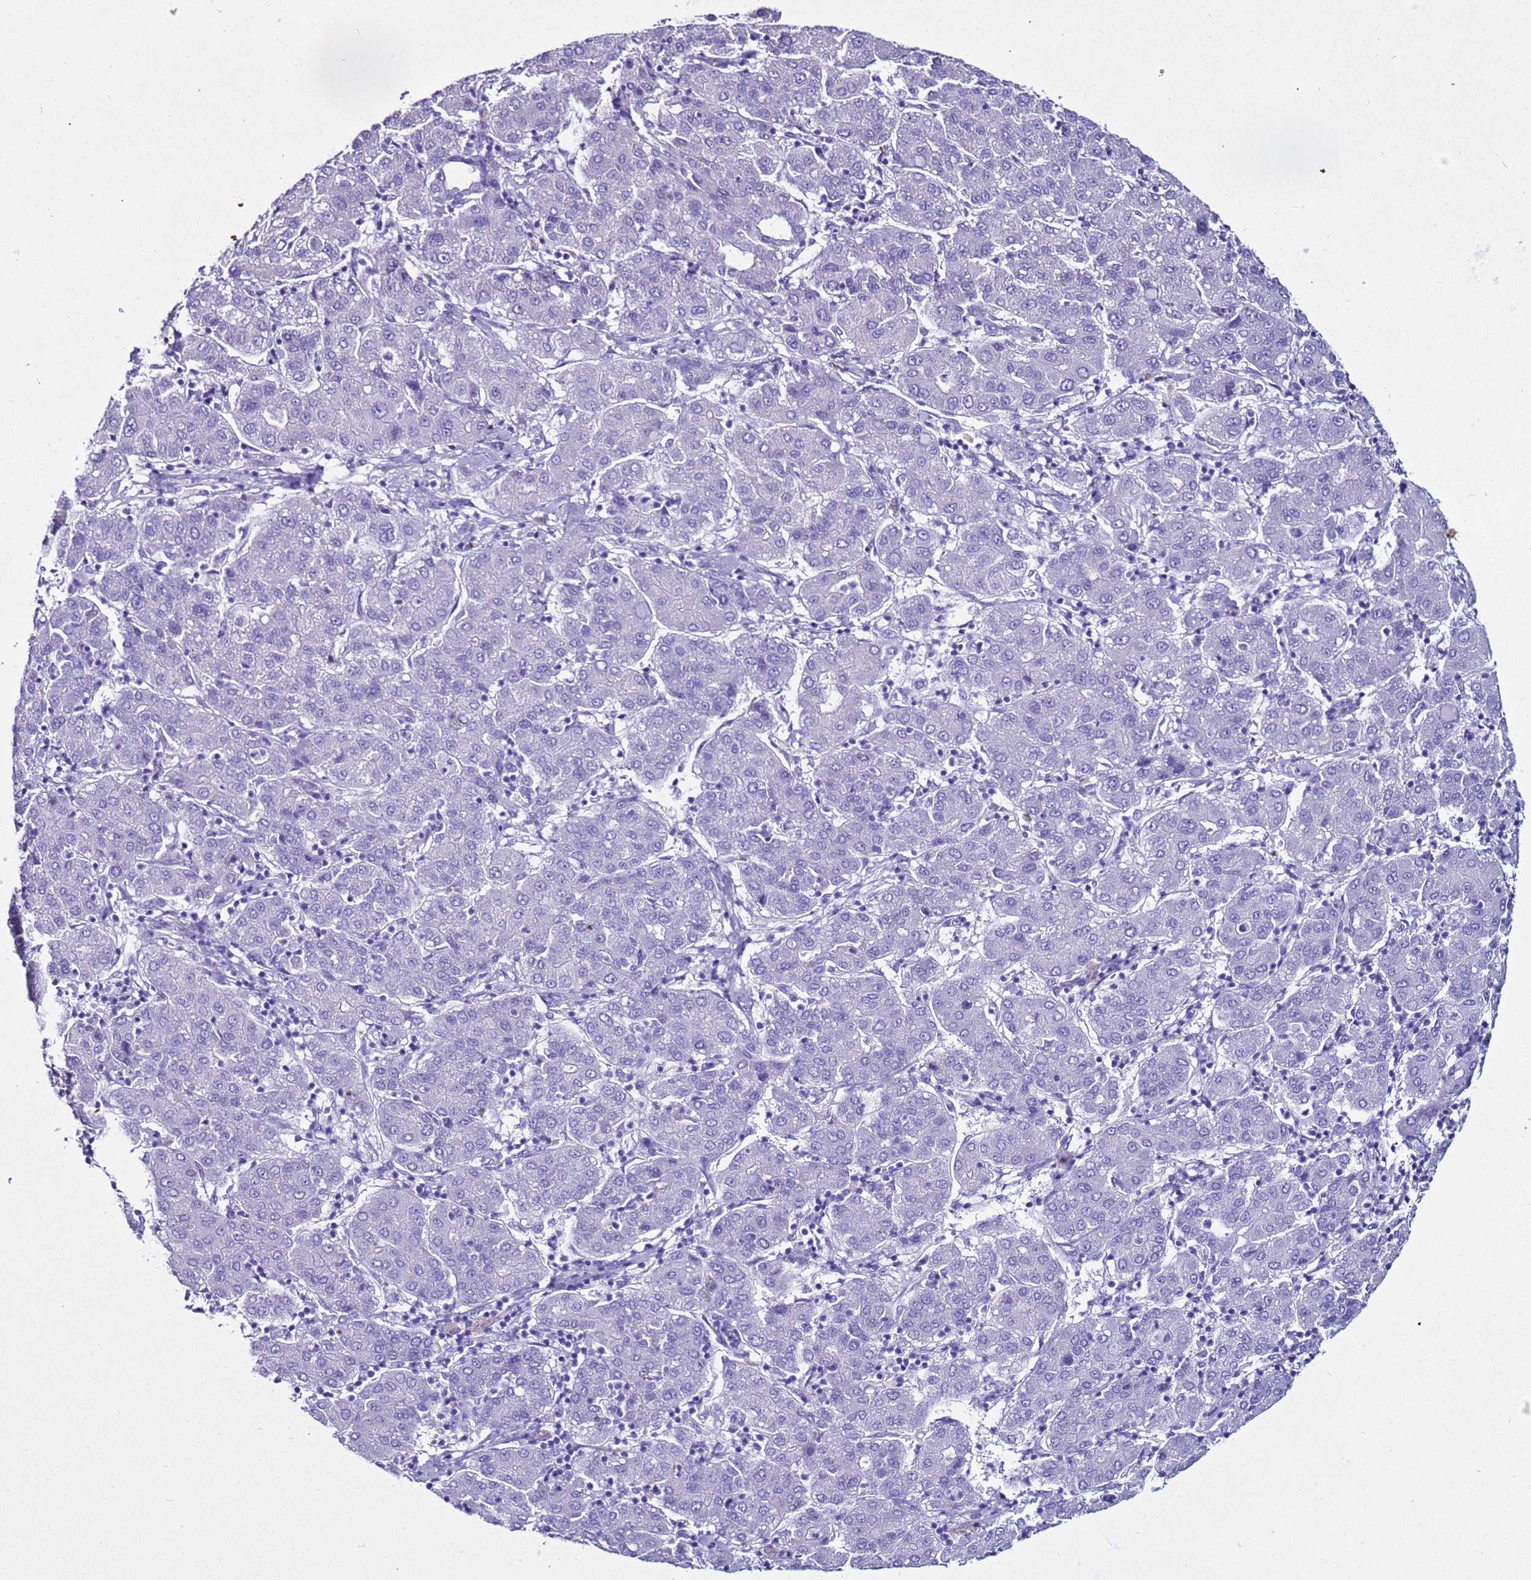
{"staining": {"intensity": "negative", "quantity": "none", "location": "none"}, "tissue": "liver cancer", "cell_type": "Tumor cells", "image_type": "cancer", "snomed": [{"axis": "morphology", "description": "Carcinoma, Hepatocellular, NOS"}, {"axis": "topography", "description": "Liver"}], "caption": "Protein analysis of liver cancer demonstrates no significant staining in tumor cells.", "gene": "LCMT1", "patient": {"sex": "male", "age": 65}}